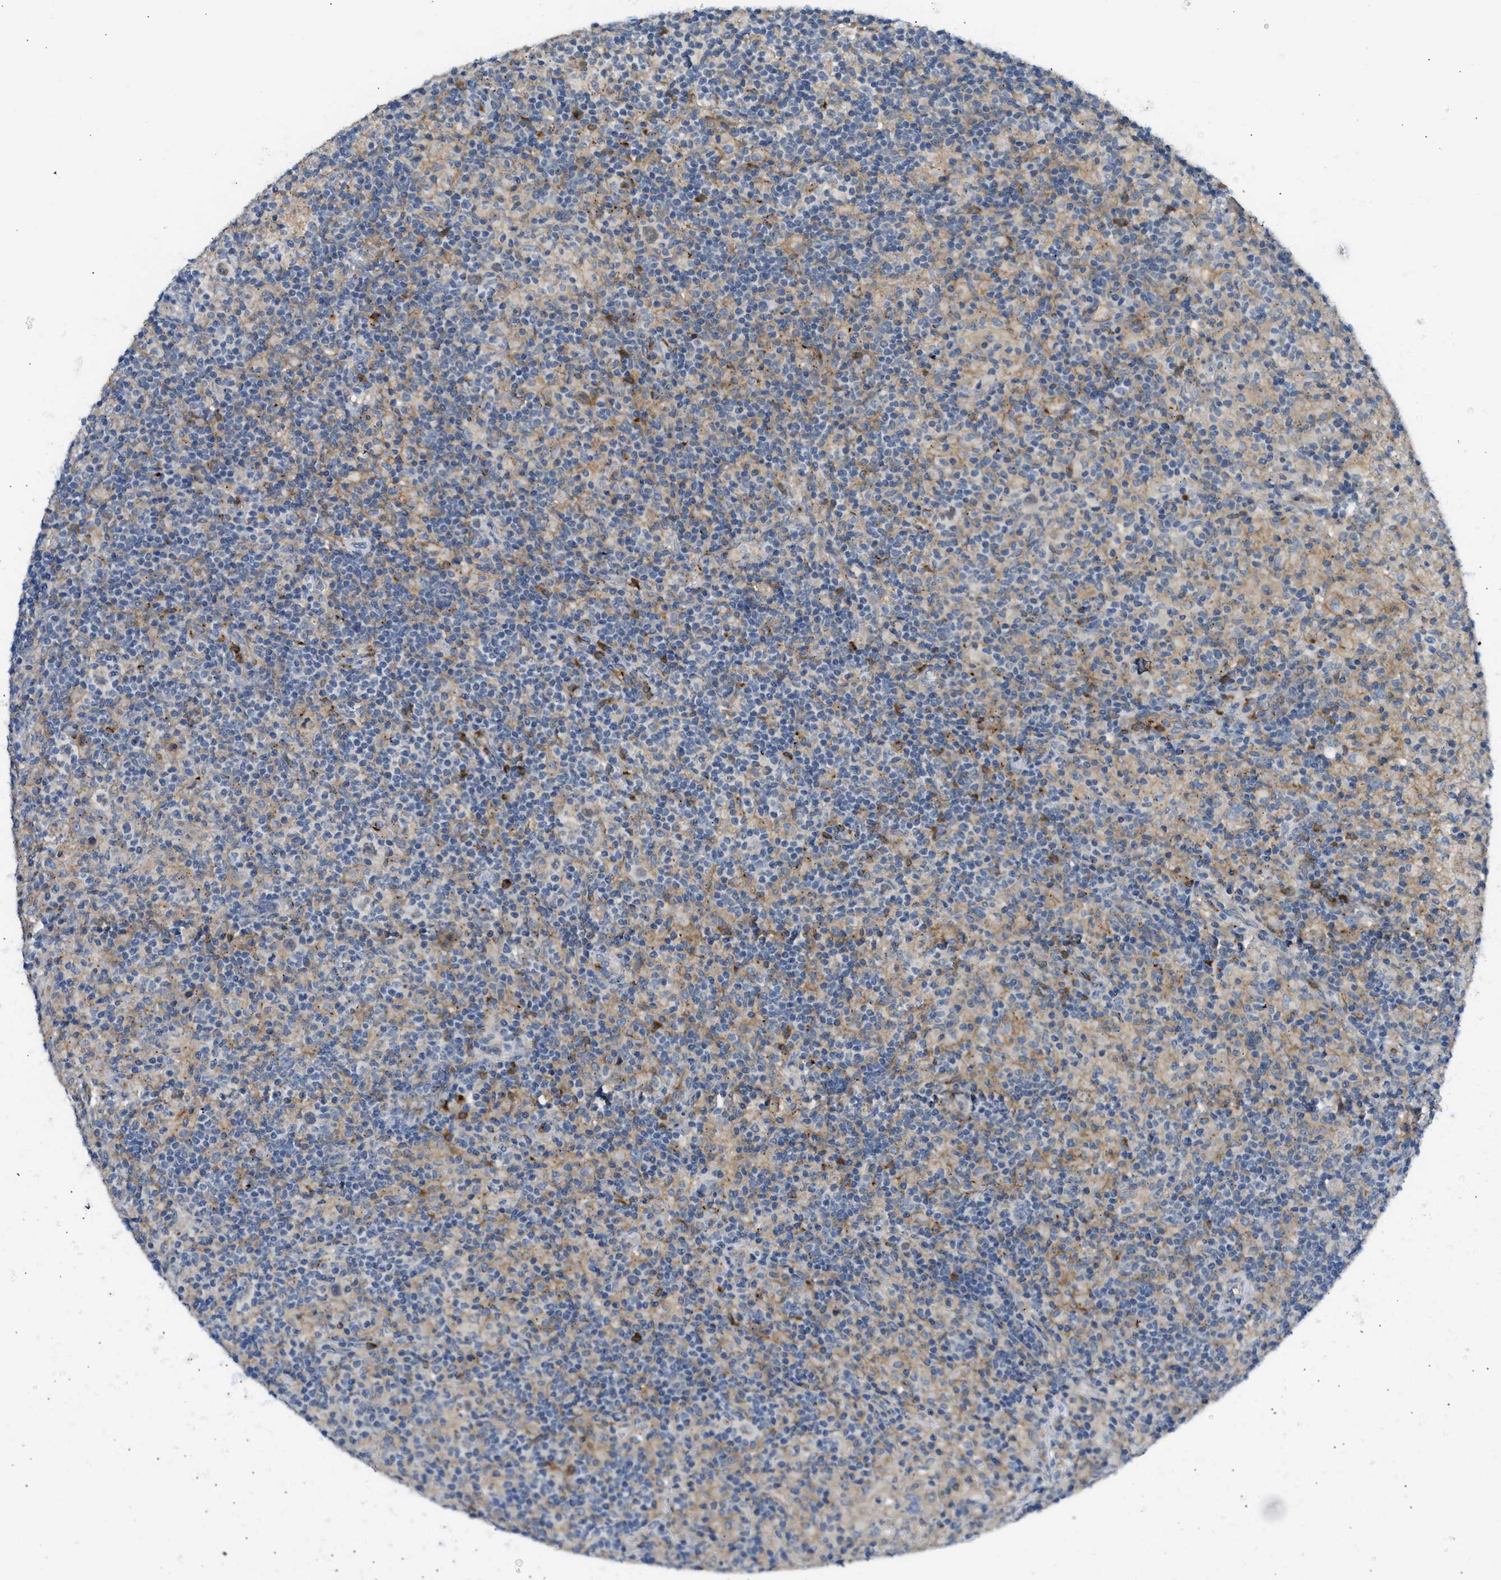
{"staining": {"intensity": "negative", "quantity": "none", "location": "none"}, "tissue": "lymphoma", "cell_type": "Tumor cells", "image_type": "cancer", "snomed": [{"axis": "morphology", "description": "Hodgkin's disease, NOS"}, {"axis": "topography", "description": "Lymph node"}], "caption": "A high-resolution image shows immunohistochemistry staining of Hodgkin's disease, which shows no significant positivity in tumor cells. (DAB (3,3'-diaminobenzidine) IHC with hematoxylin counter stain).", "gene": "RHBDF2", "patient": {"sex": "male", "age": 70}}